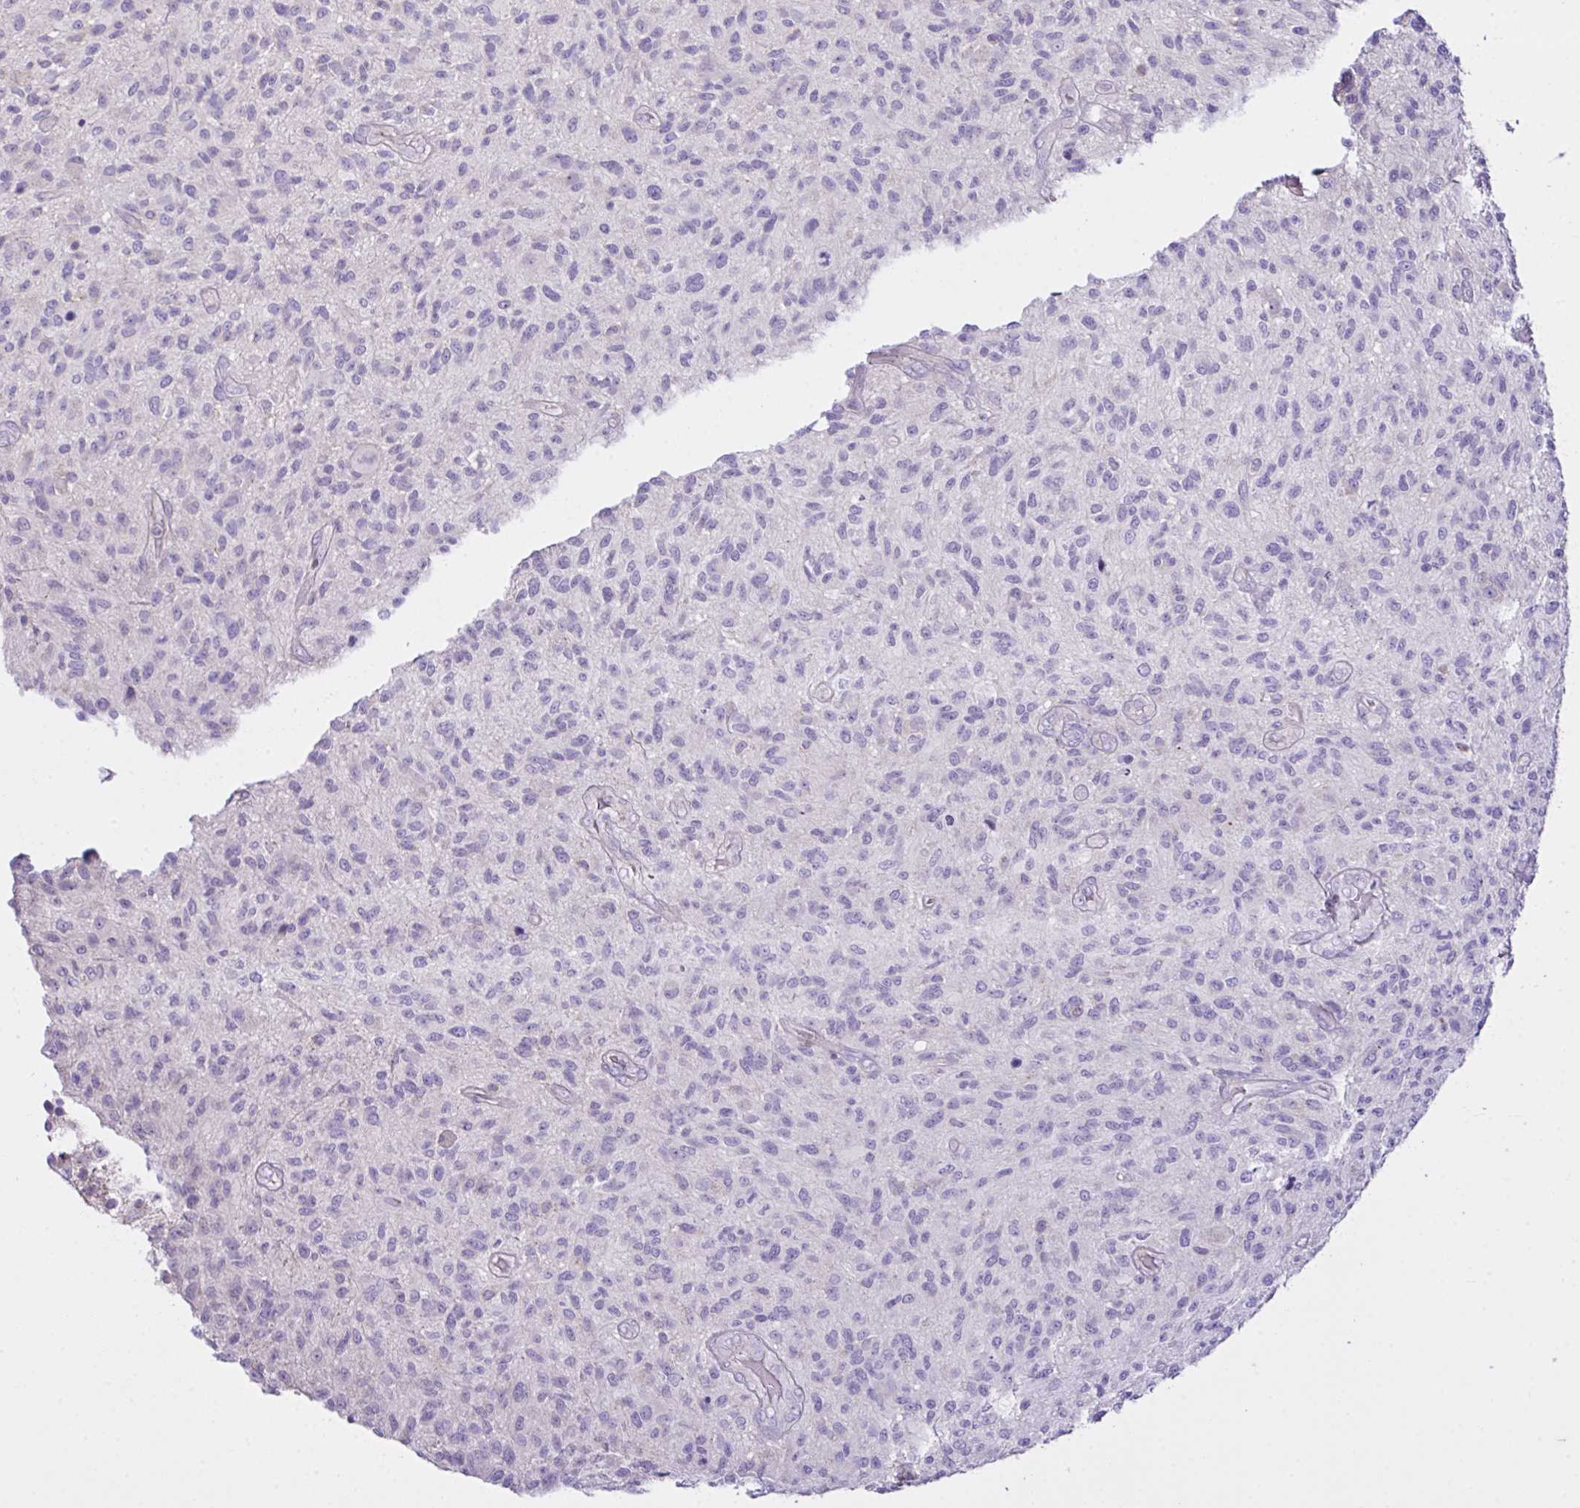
{"staining": {"intensity": "negative", "quantity": "none", "location": "none"}, "tissue": "glioma", "cell_type": "Tumor cells", "image_type": "cancer", "snomed": [{"axis": "morphology", "description": "Glioma, malignant, High grade"}, {"axis": "topography", "description": "Brain"}], "caption": "High-grade glioma (malignant) was stained to show a protein in brown. There is no significant positivity in tumor cells. (Brightfield microscopy of DAB (3,3'-diaminobenzidine) immunohistochemistry (IHC) at high magnification).", "gene": "D2HGDH", "patient": {"sex": "male", "age": 47}}